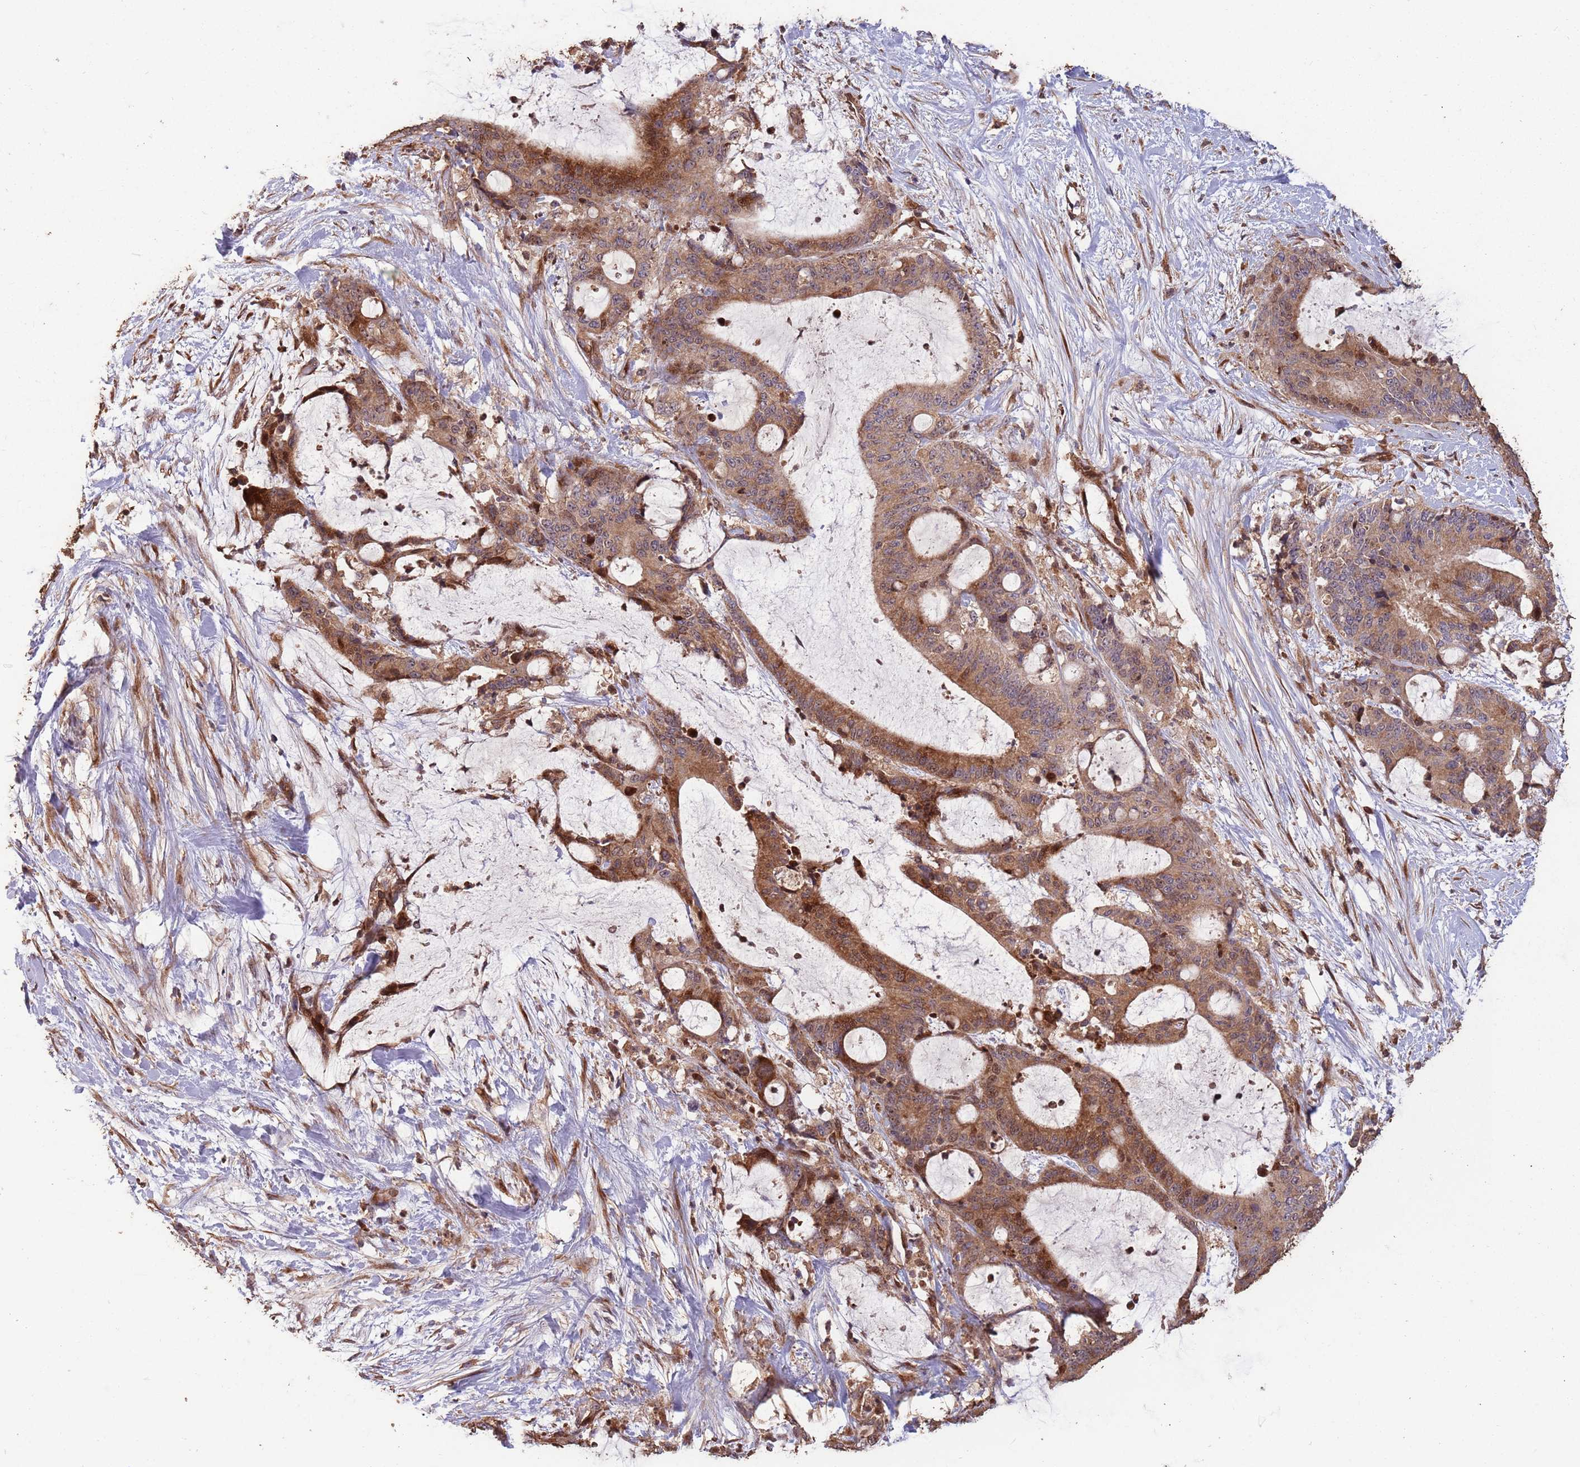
{"staining": {"intensity": "moderate", "quantity": ">75%", "location": "cytoplasmic/membranous"}, "tissue": "liver cancer", "cell_type": "Tumor cells", "image_type": "cancer", "snomed": [{"axis": "morphology", "description": "Normal tissue, NOS"}, {"axis": "morphology", "description": "Cholangiocarcinoma"}, {"axis": "topography", "description": "Liver"}, {"axis": "topography", "description": "Peripheral nerve tissue"}], "caption": "Immunohistochemical staining of liver cancer (cholangiocarcinoma) shows moderate cytoplasmic/membranous protein positivity in about >75% of tumor cells.", "gene": "ZNF428", "patient": {"sex": "female", "age": 73}}